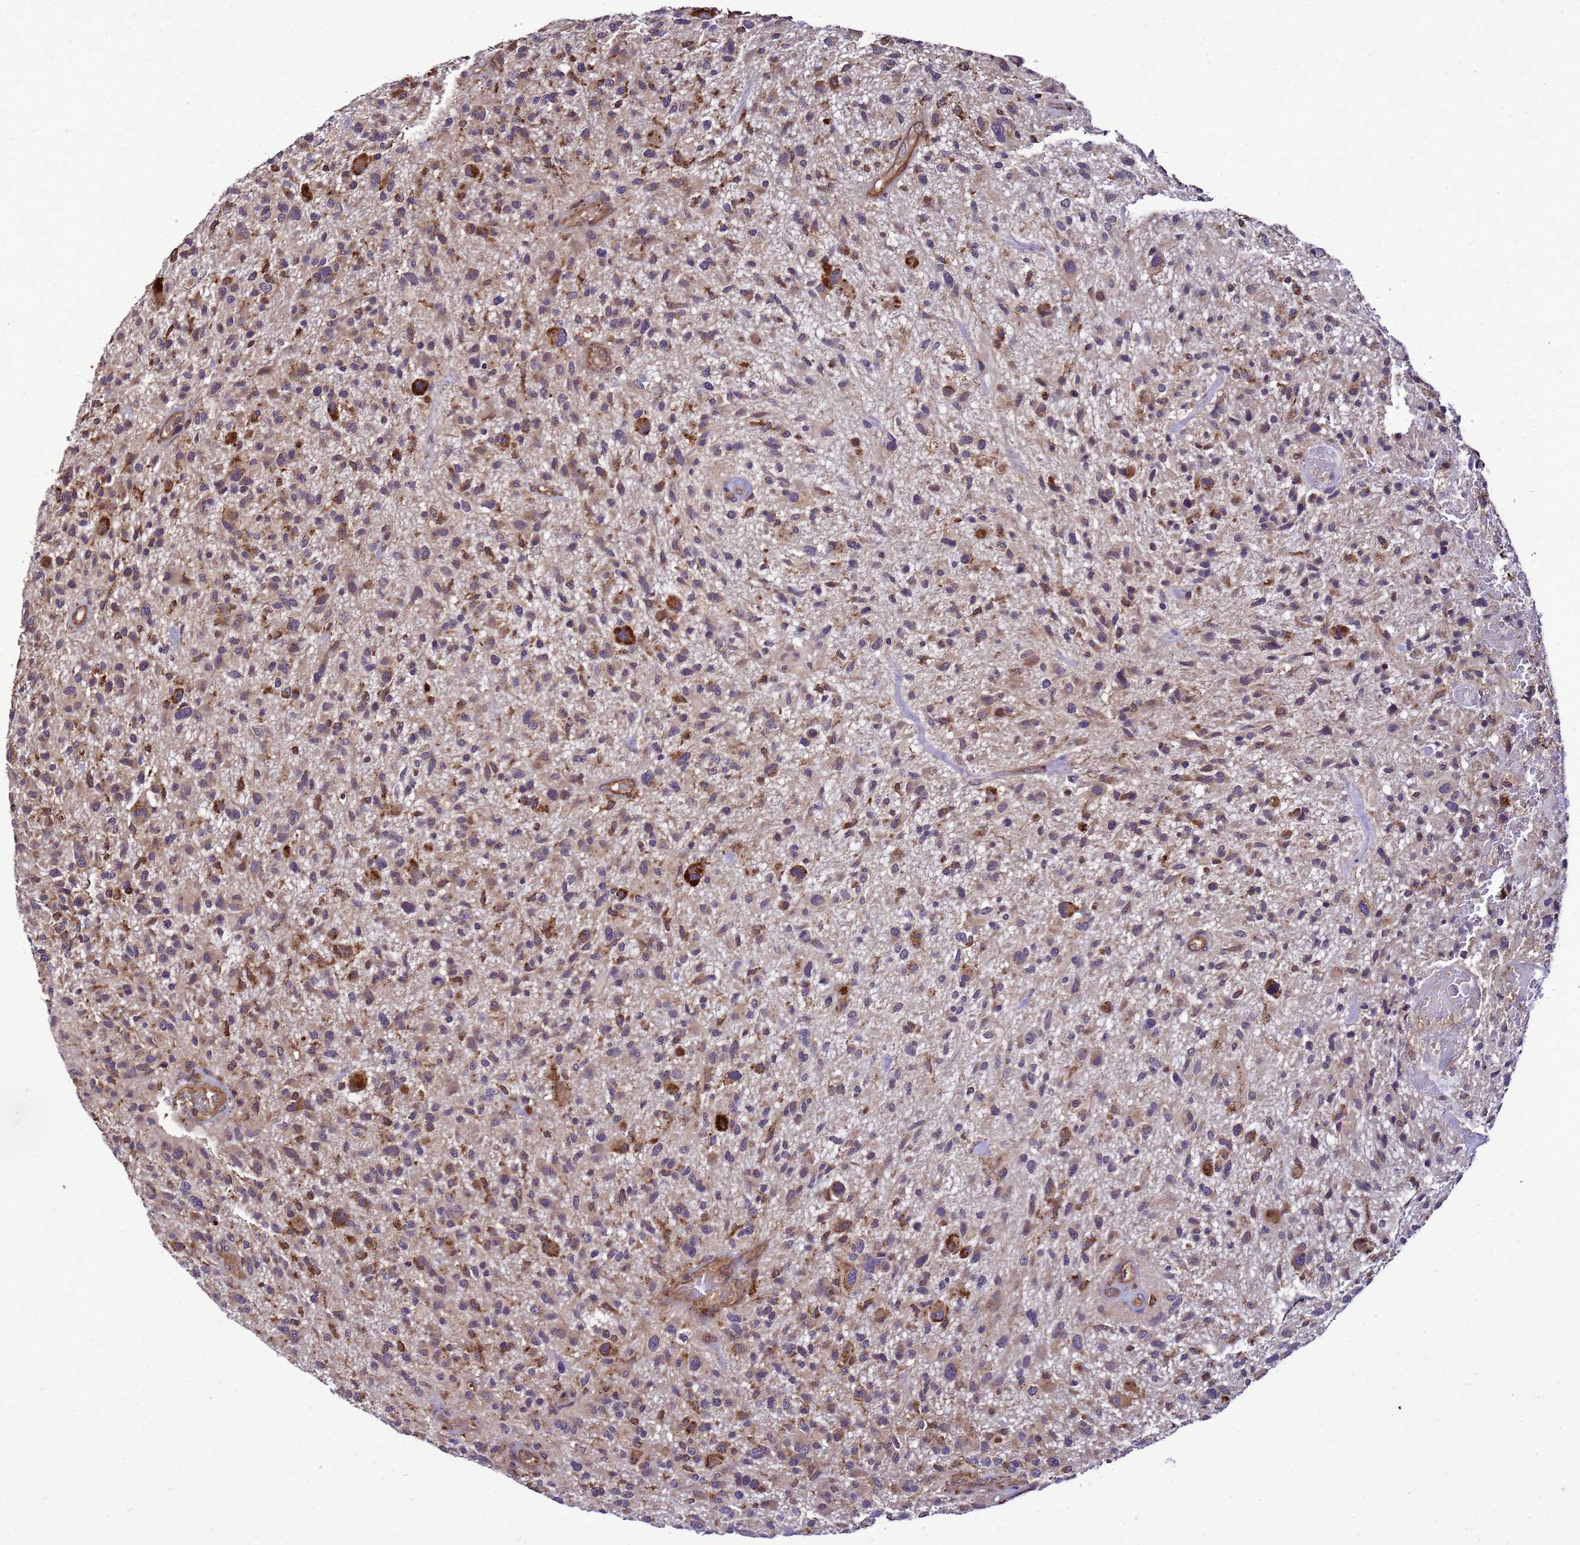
{"staining": {"intensity": "moderate", "quantity": "25%-75%", "location": "cytoplasmic/membranous"}, "tissue": "glioma", "cell_type": "Tumor cells", "image_type": "cancer", "snomed": [{"axis": "morphology", "description": "Glioma, malignant, High grade"}, {"axis": "topography", "description": "Brain"}], "caption": "The image demonstrates staining of high-grade glioma (malignant), revealing moderate cytoplasmic/membranous protein expression (brown color) within tumor cells. The protein is shown in brown color, while the nuclei are stained blue.", "gene": "TRABD", "patient": {"sex": "male", "age": 47}}